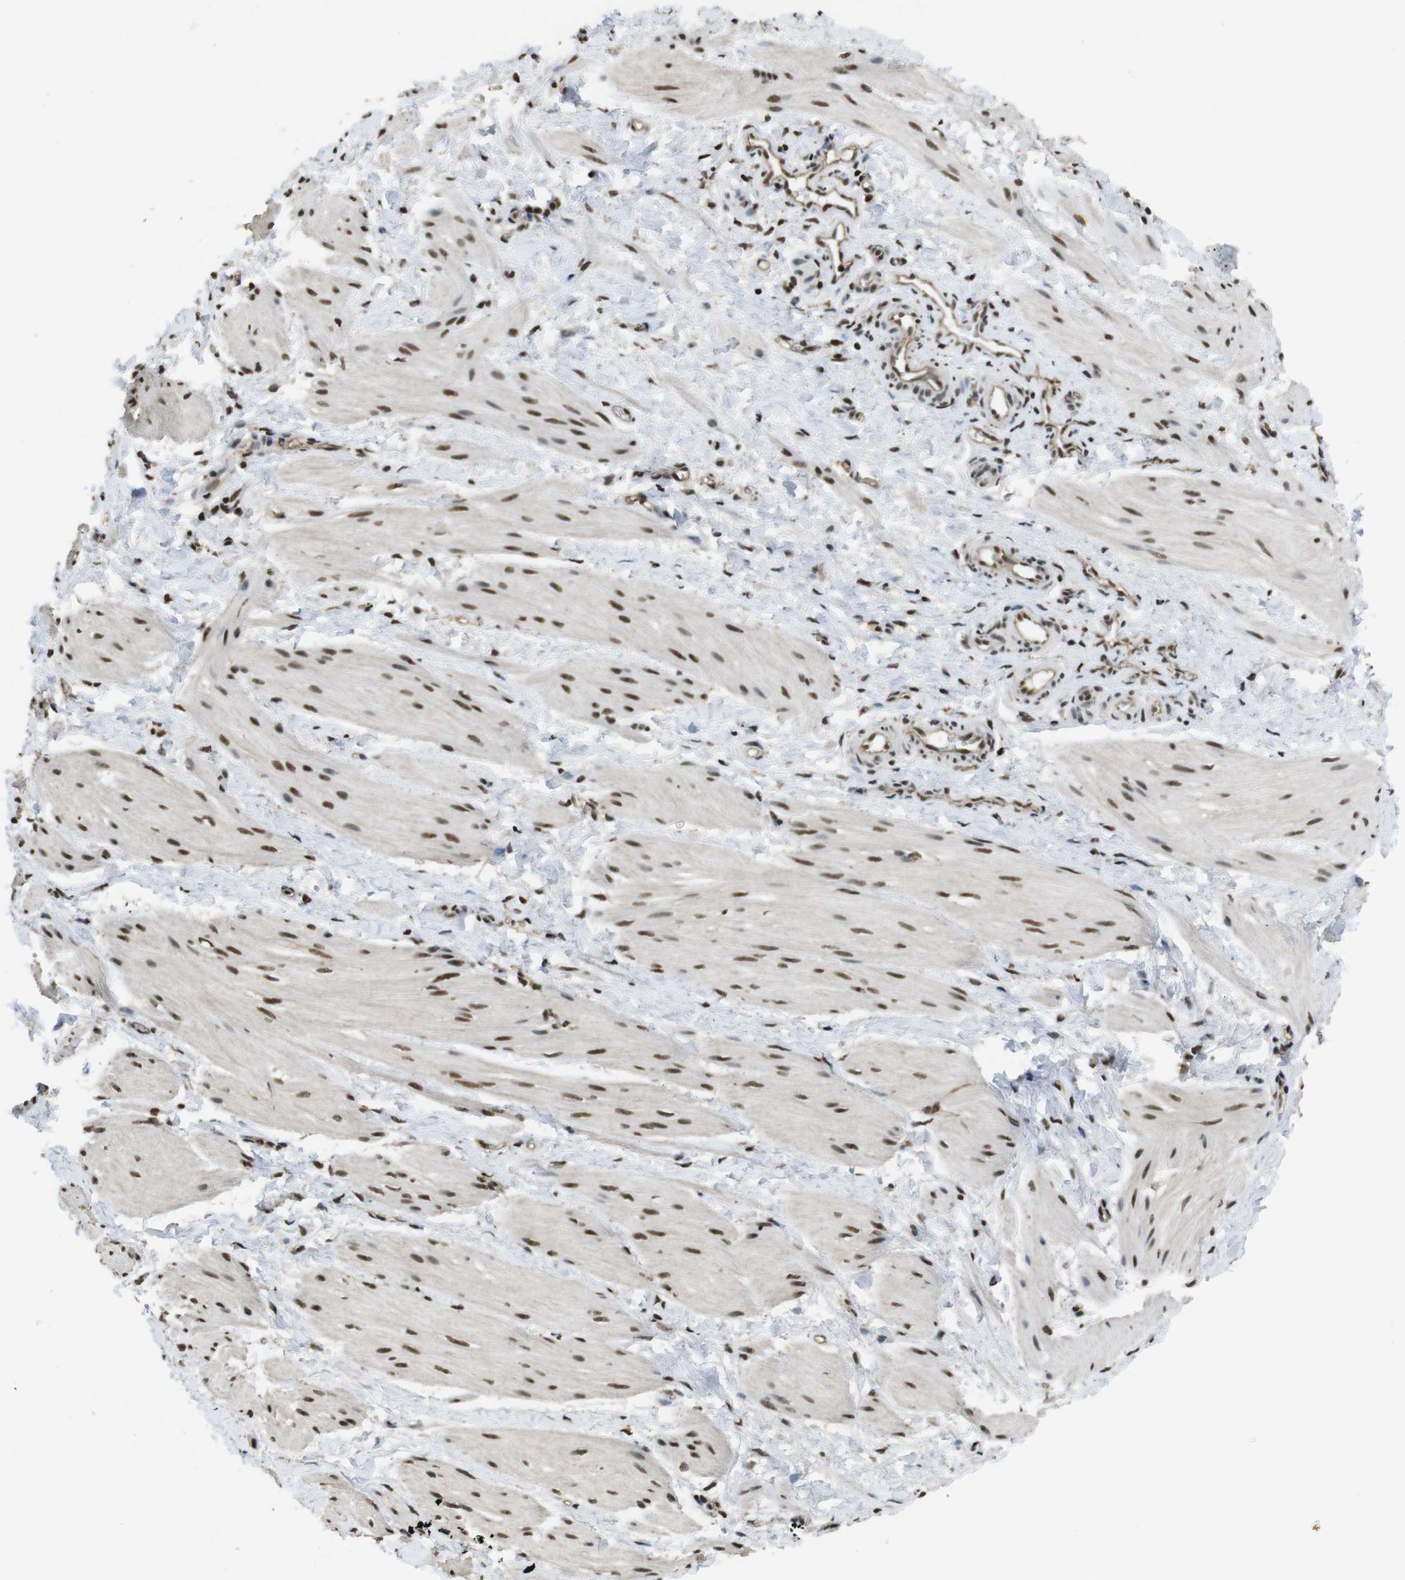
{"staining": {"intensity": "moderate", "quantity": ">75%", "location": "nuclear"}, "tissue": "smooth muscle", "cell_type": "Smooth muscle cells", "image_type": "normal", "snomed": [{"axis": "morphology", "description": "Normal tissue, NOS"}, {"axis": "topography", "description": "Smooth muscle"}], "caption": "This photomicrograph shows IHC staining of unremarkable smooth muscle, with medium moderate nuclear expression in approximately >75% of smooth muscle cells.", "gene": "CSNK2B", "patient": {"sex": "male", "age": 16}}